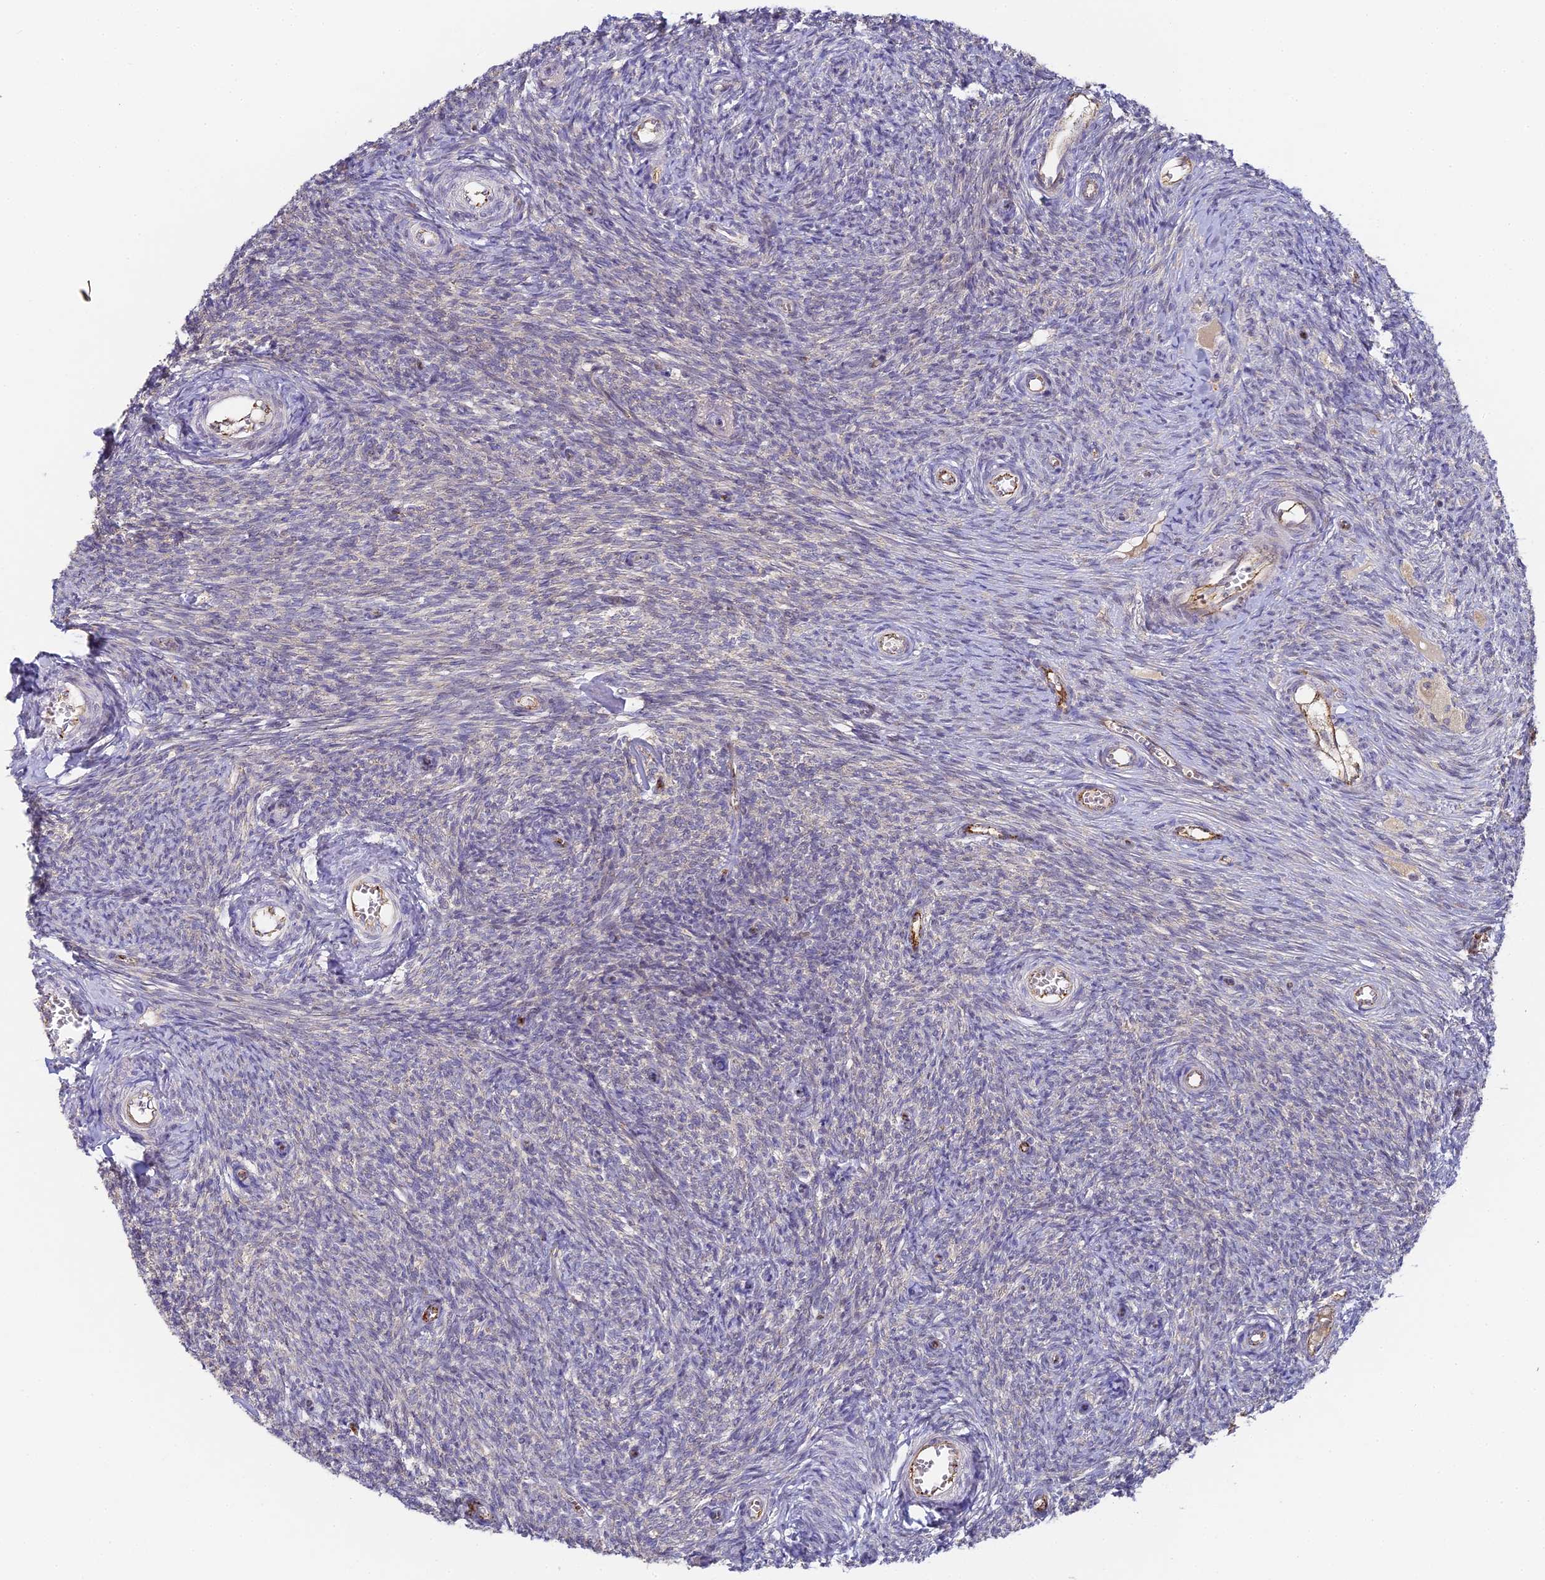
{"staining": {"intensity": "negative", "quantity": "none", "location": "none"}, "tissue": "ovary", "cell_type": "Ovarian stroma cells", "image_type": "normal", "snomed": [{"axis": "morphology", "description": "Normal tissue, NOS"}, {"axis": "topography", "description": "Ovary"}], "caption": "High magnification brightfield microscopy of normal ovary stained with DAB (brown) and counterstained with hematoxylin (blue): ovarian stroma cells show no significant positivity. Brightfield microscopy of immunohistochemistry stained with DAB (brown) and hematoxylin (blue), captured at high magnification.", "gene": "DNAAF10", "patient": {"sex": "female", "age": 44}}